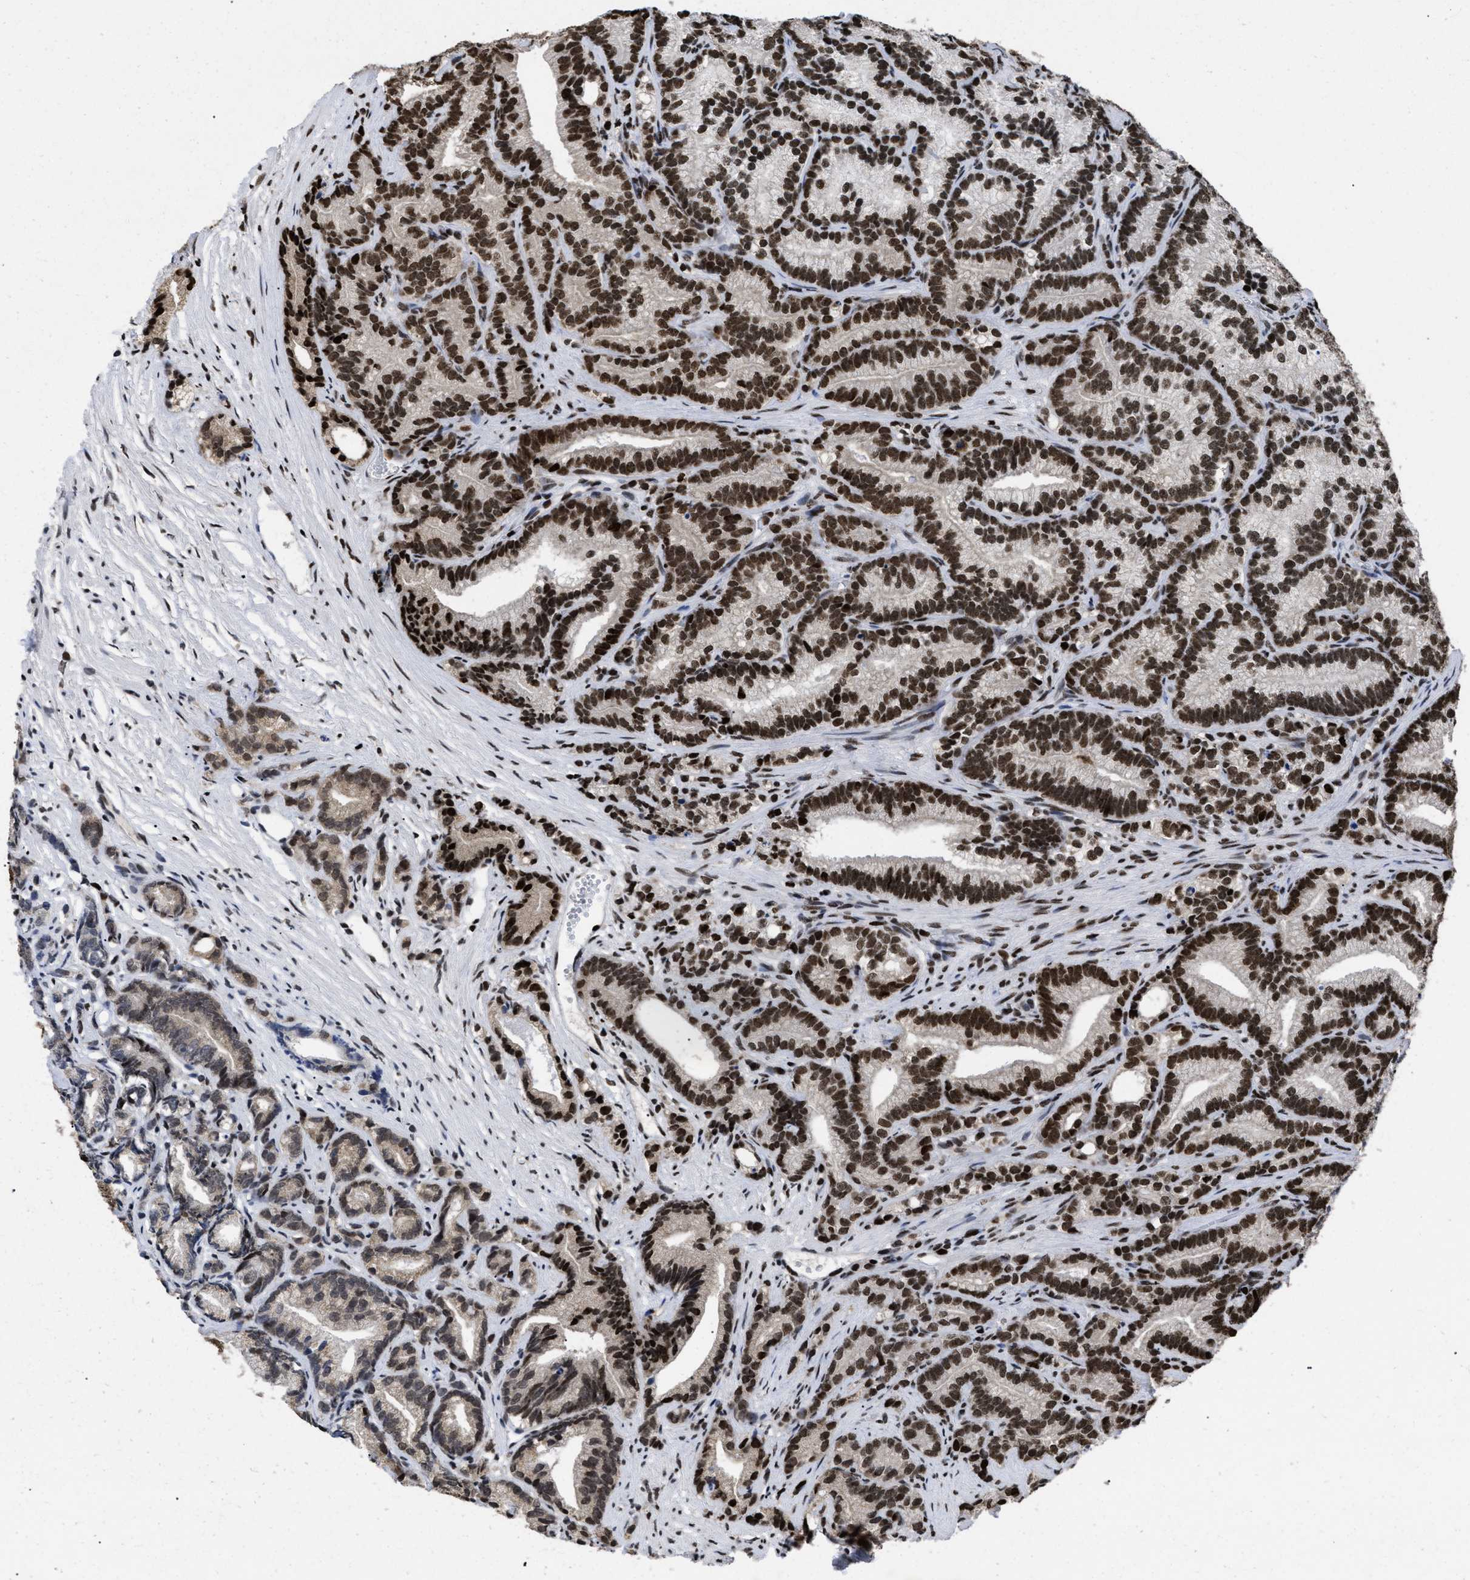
{"staining": {"intensity": "strong", "quantity": ">75%", "location": "nuclear"}, "tissue": "prostate cancer", "cell_type": "Tumor cells", "image_type": "cancer", "snomed": [{"axis": "morphology", "description": "Adenocarcinoma, Low grade"}, {"axis": "topography", "description": "Prostate"}], "caption": "Strong nuclear expression for a protein is identified in approximately >75% of tumor cells of prostate cancer (adenocarcinoma (low-grade)) using immunohistochemistry.", "gene": "CALHM3", "patient": {"sex": "male", "age": 89}}